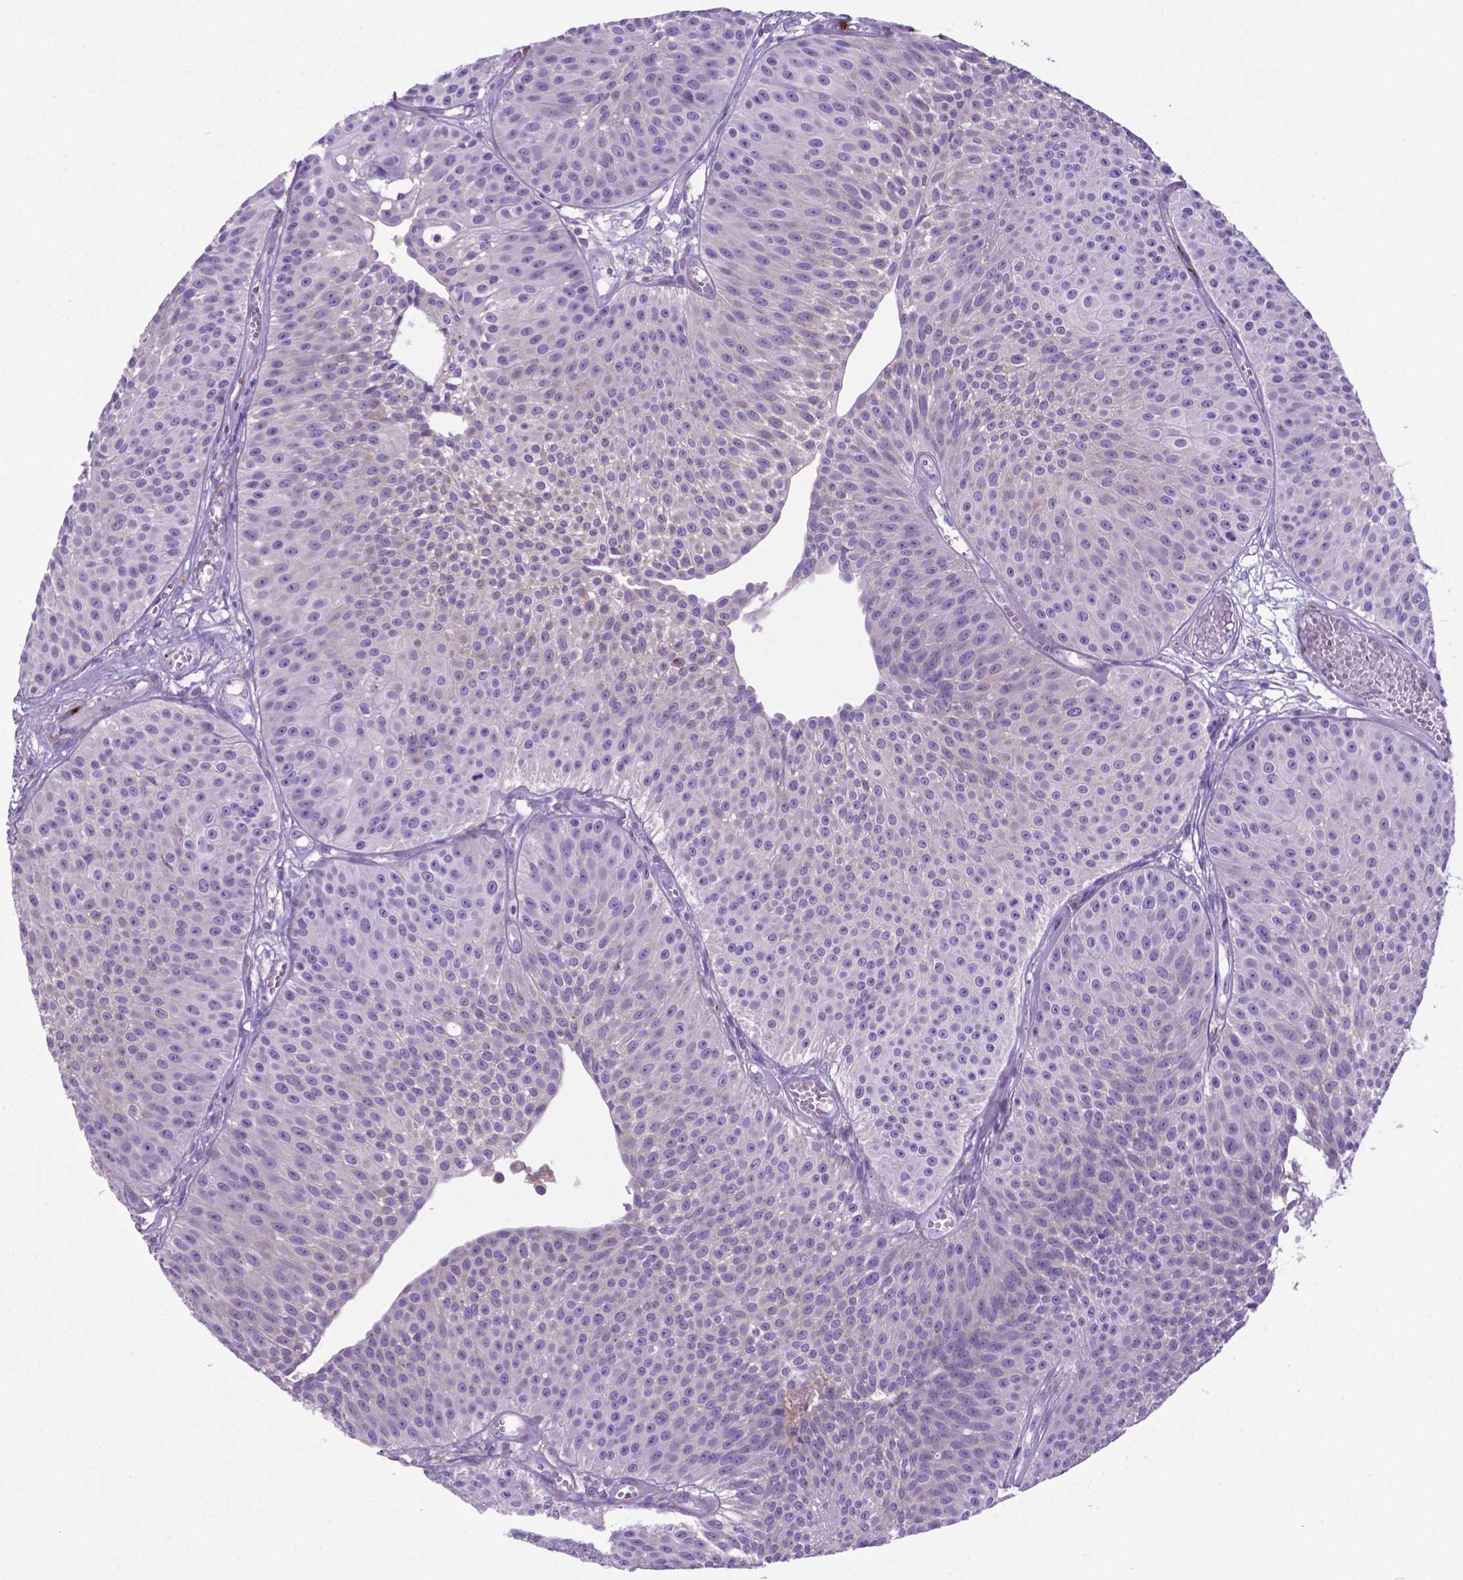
{"staining": {"intensity": "negative", "quantity": "none", "location": "none"}, "tissue": "urothelial cancer", "cell_type": "Tumor cells", "image_type": "cancer", "snomed": [{"axis": "morphology", "description": "Urothelial carcinoma, Low grade"}, {"axis": "topography", "description": "Urinary bladder"}], "caption": "Urothelial carcinoma (low-grade) was stained to show a protein in brown. There is no significant expression in tumor cells.", "gene": "LZTR1", "patient": {"sex": "male", "age": 63}}